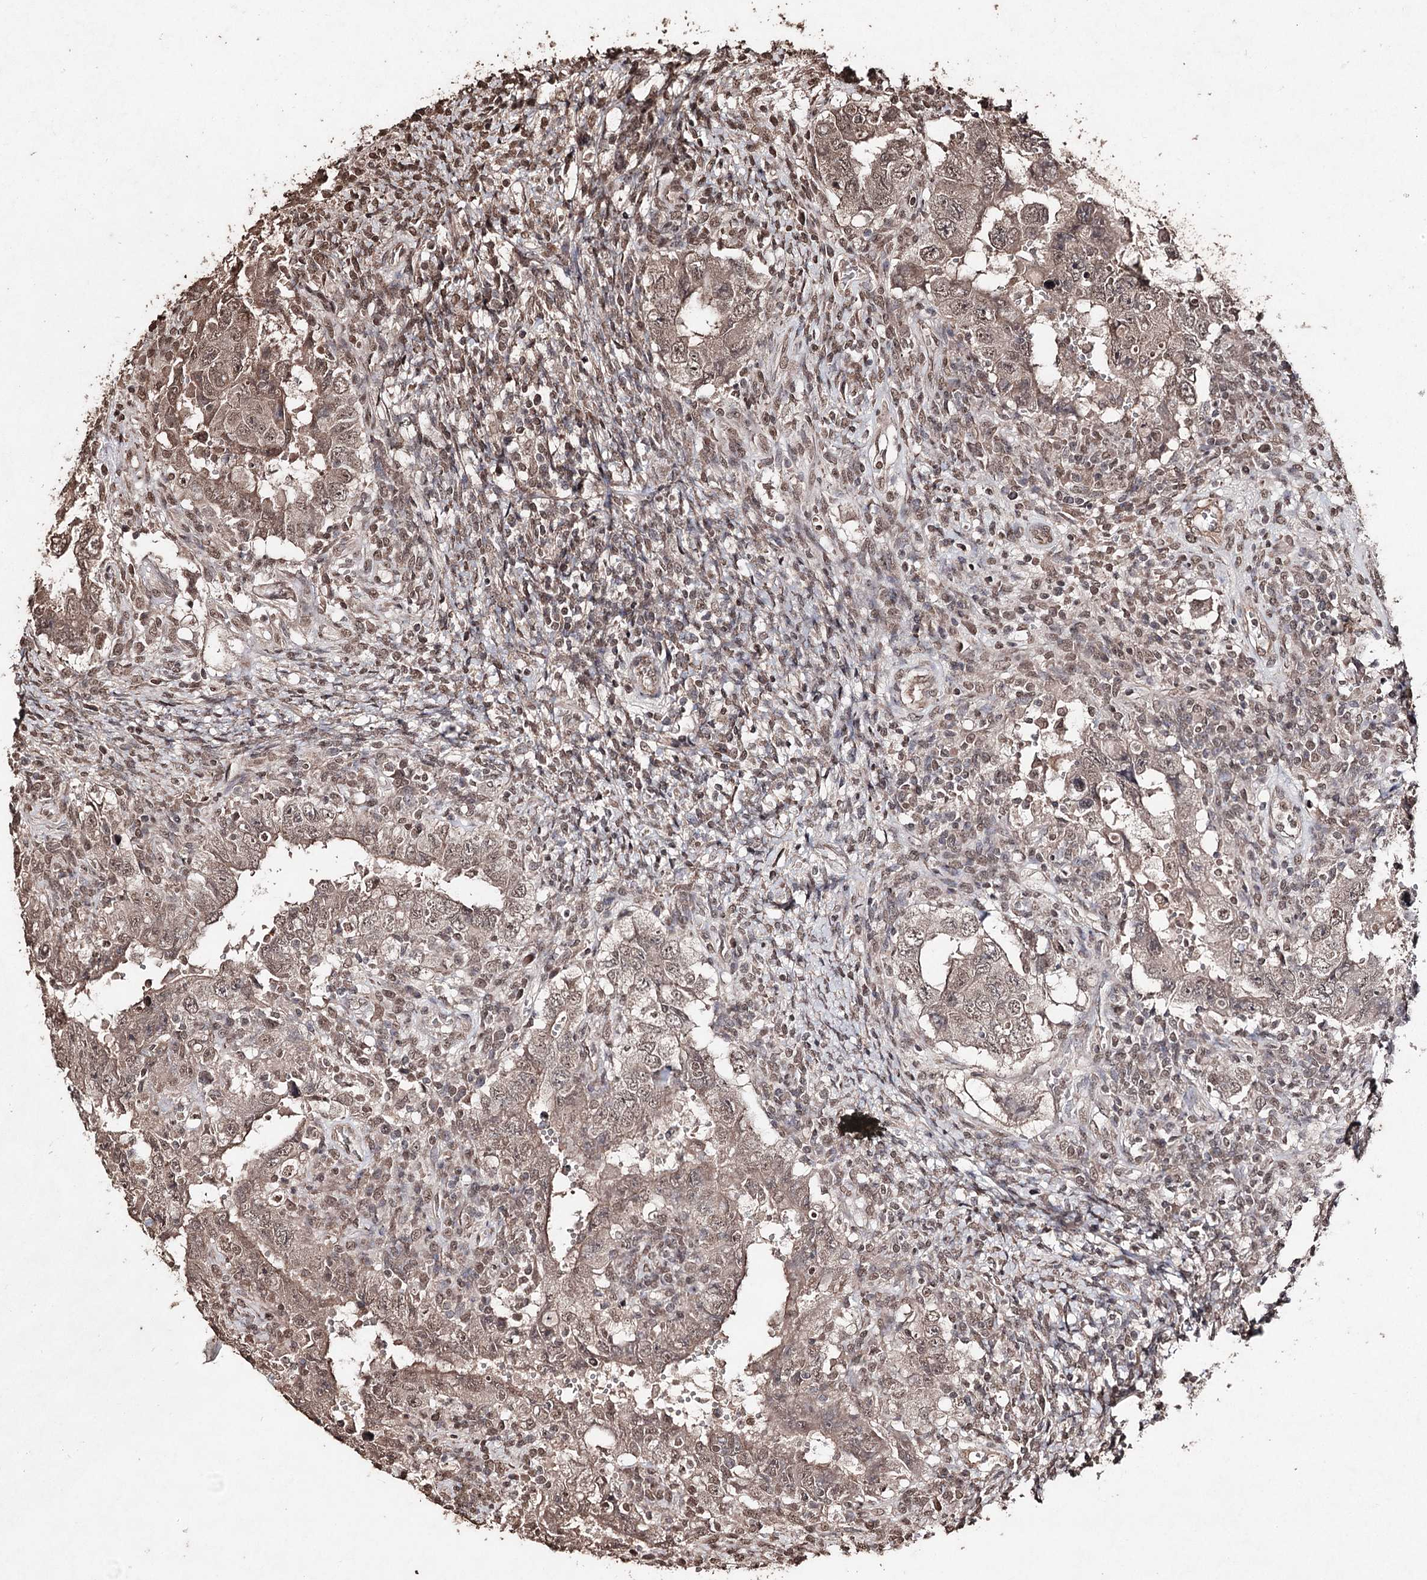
{"staining": {"intensity": "weak", "quantity": ">75%", "location": "cytoplasmic/membranous,nuclear"}, "tissue": "testis cancer", "cell_type": "Tumor cells", "image_type": "cancer", "snomed": [{"axis": "morphology", "description": "Carcinoma, Embryonal, NOS"}, {"axis": "topography", "description": "Testis"}], "caption": "Testis cancer stained with DAB (3,3'-diaminobenzidine) immunohistochemistry (IHC) shows low levels of weak cytoplasmic/membranous and nuclear positivity in about >75% of tumor cells. (Brightfield microscopy of DAB IHC at high magnification).", "gene": "ATG14", "patient": {"sex": "male", "age": 26}}